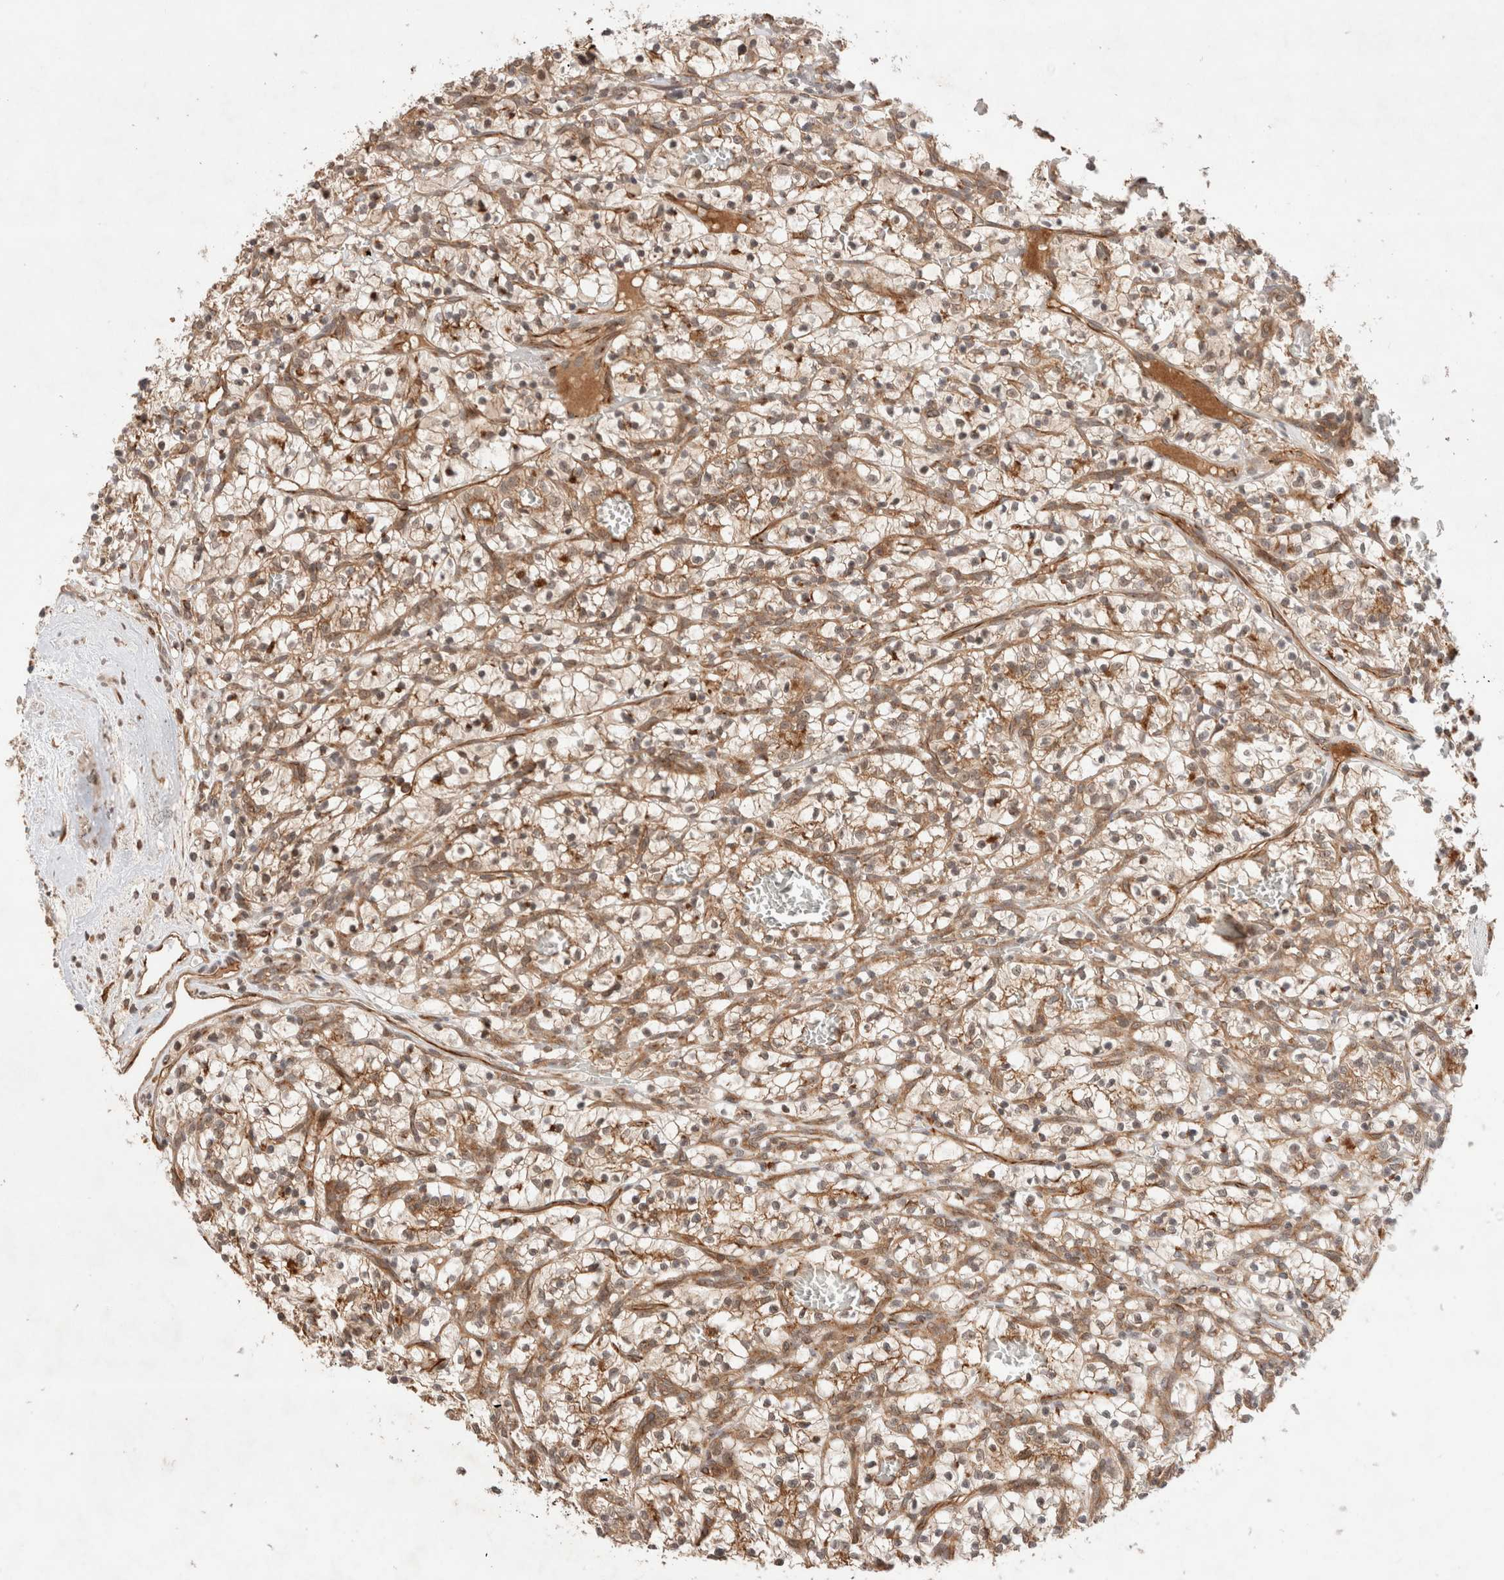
{"staining": {"intensity": "moderate", "quantity": ">75%", "location": "cytoplasmic/membranous,nuclear"}, "tissue": "renal cancer", "cell_type": "Tumor cells", "image_type": "cancer", "snomed": [{"axis": "morphology", "description": "Adenocarcinoma, NOS"}, {"axis": "topography", "description": "Kidney"}], "caption": "Protein staining of renal adenocarcinoma tissue shows moderate cytoplasmic/membranous and nuclear positivity in approximately >75% of tumor cells. The protein of interest is stained brown, and the nuclei are stained in blue (DAB (3,3'-diaminobenzidine) IHC with brightfield microscopy, high magnification).", "gene": "SIKE1", "patient": {"sex": "female", "age": 57}}